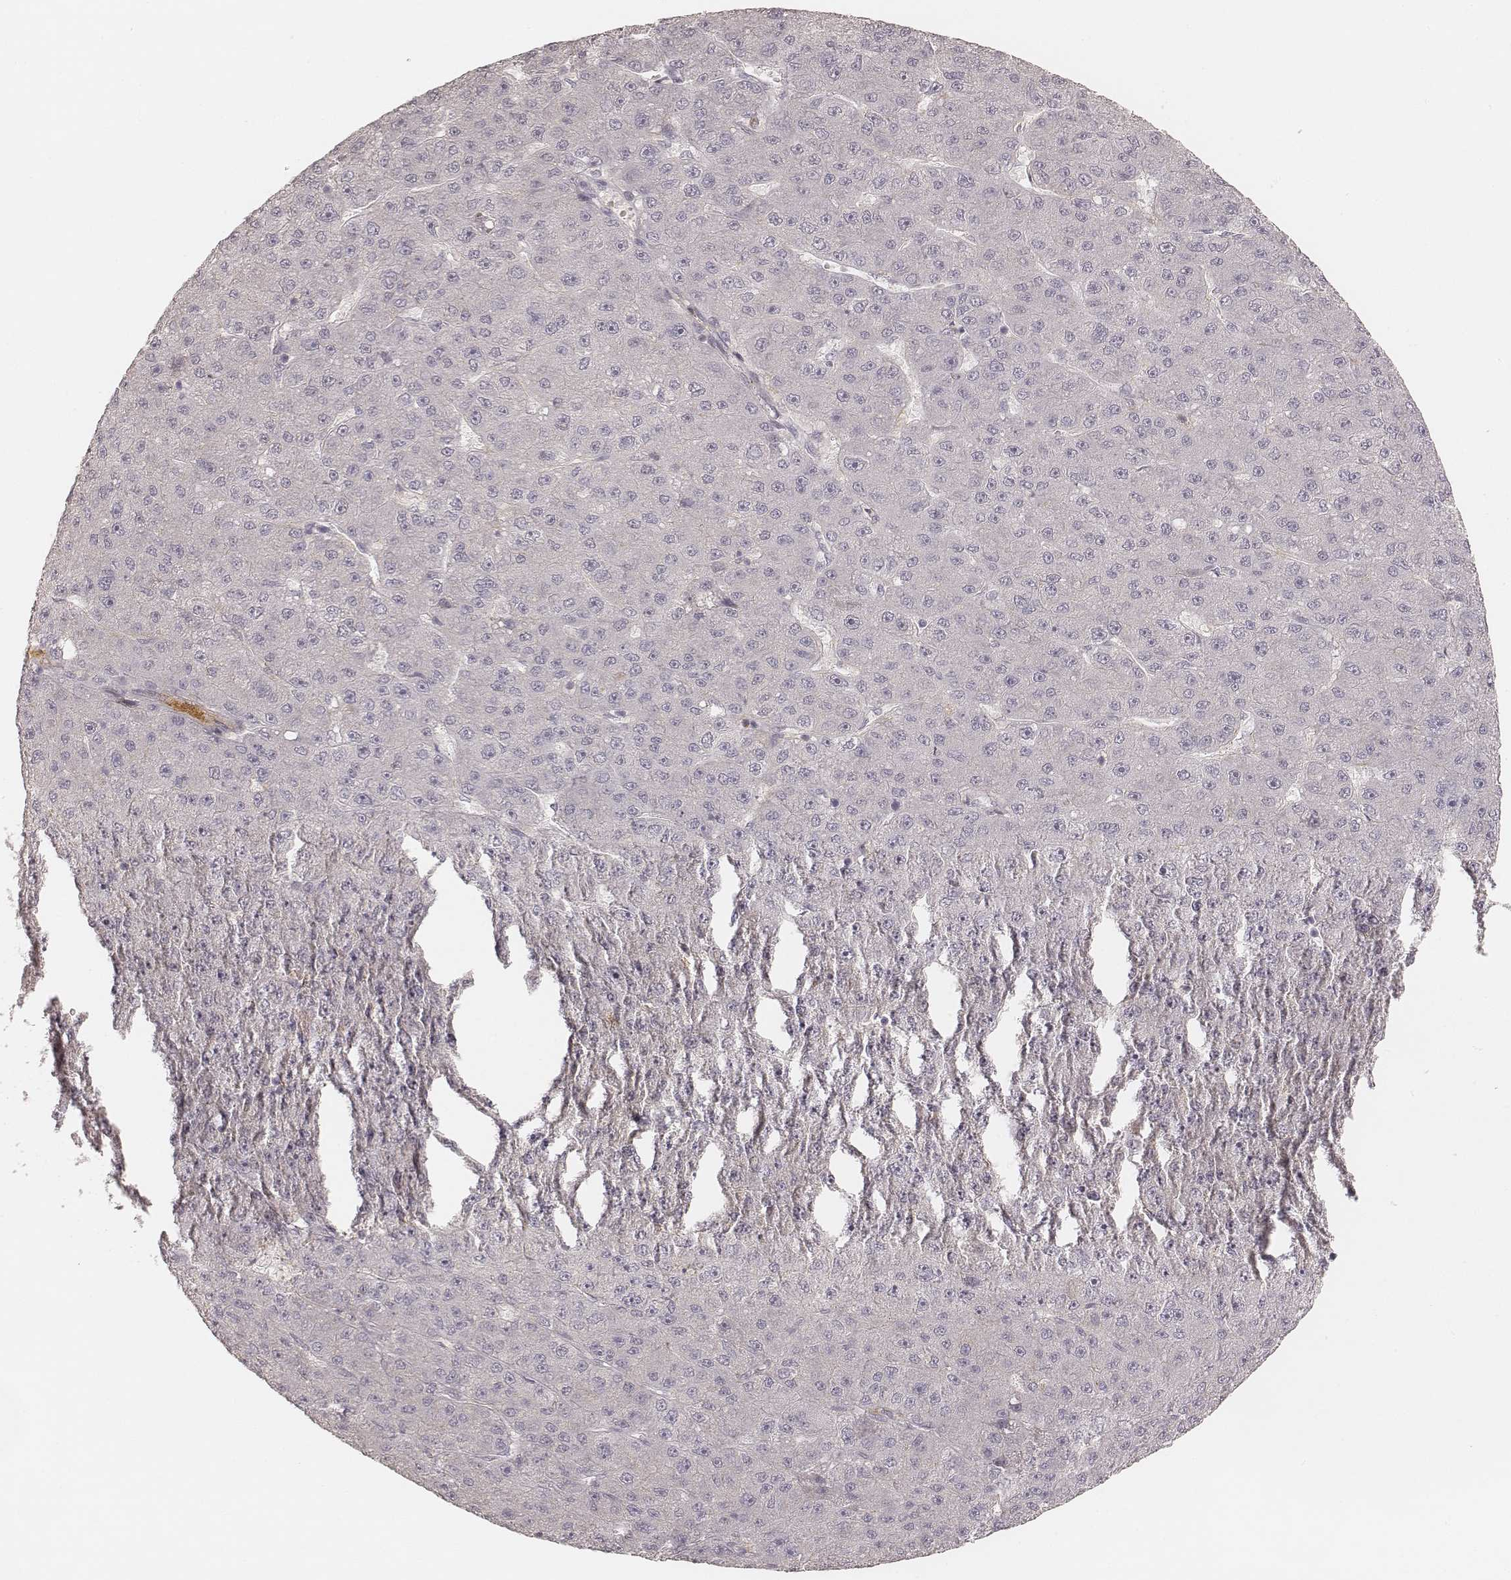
{"staining": {"intensity": "moderate", "quantity": "<25%", "location": "cytoplasmic/membranous"}, "tissue": "liver cancer", "cell_type": "Tumor cells", "image_type": "cancer", "snomed": [{"axis": "morphology", "description": "Carcinoma, Hepatocellular, NOS"}, {"axis": "topography", "description": "Liver"}], "caption": "Immunohistochemistry staining of liver hepatocellular carcinoma, which demonstrates low levels of moderate cytoplasmic/membranous staining in approximately <25% of tumor cells indicating moderate cytoplasmic/membranous protein expression. The staining was performed using DAB (brown) for protein detection and nuclei were counterstained in hematoxylin (blue).", "gene": "GORASP2", "patient": {"sex": "male", "age": 67}}